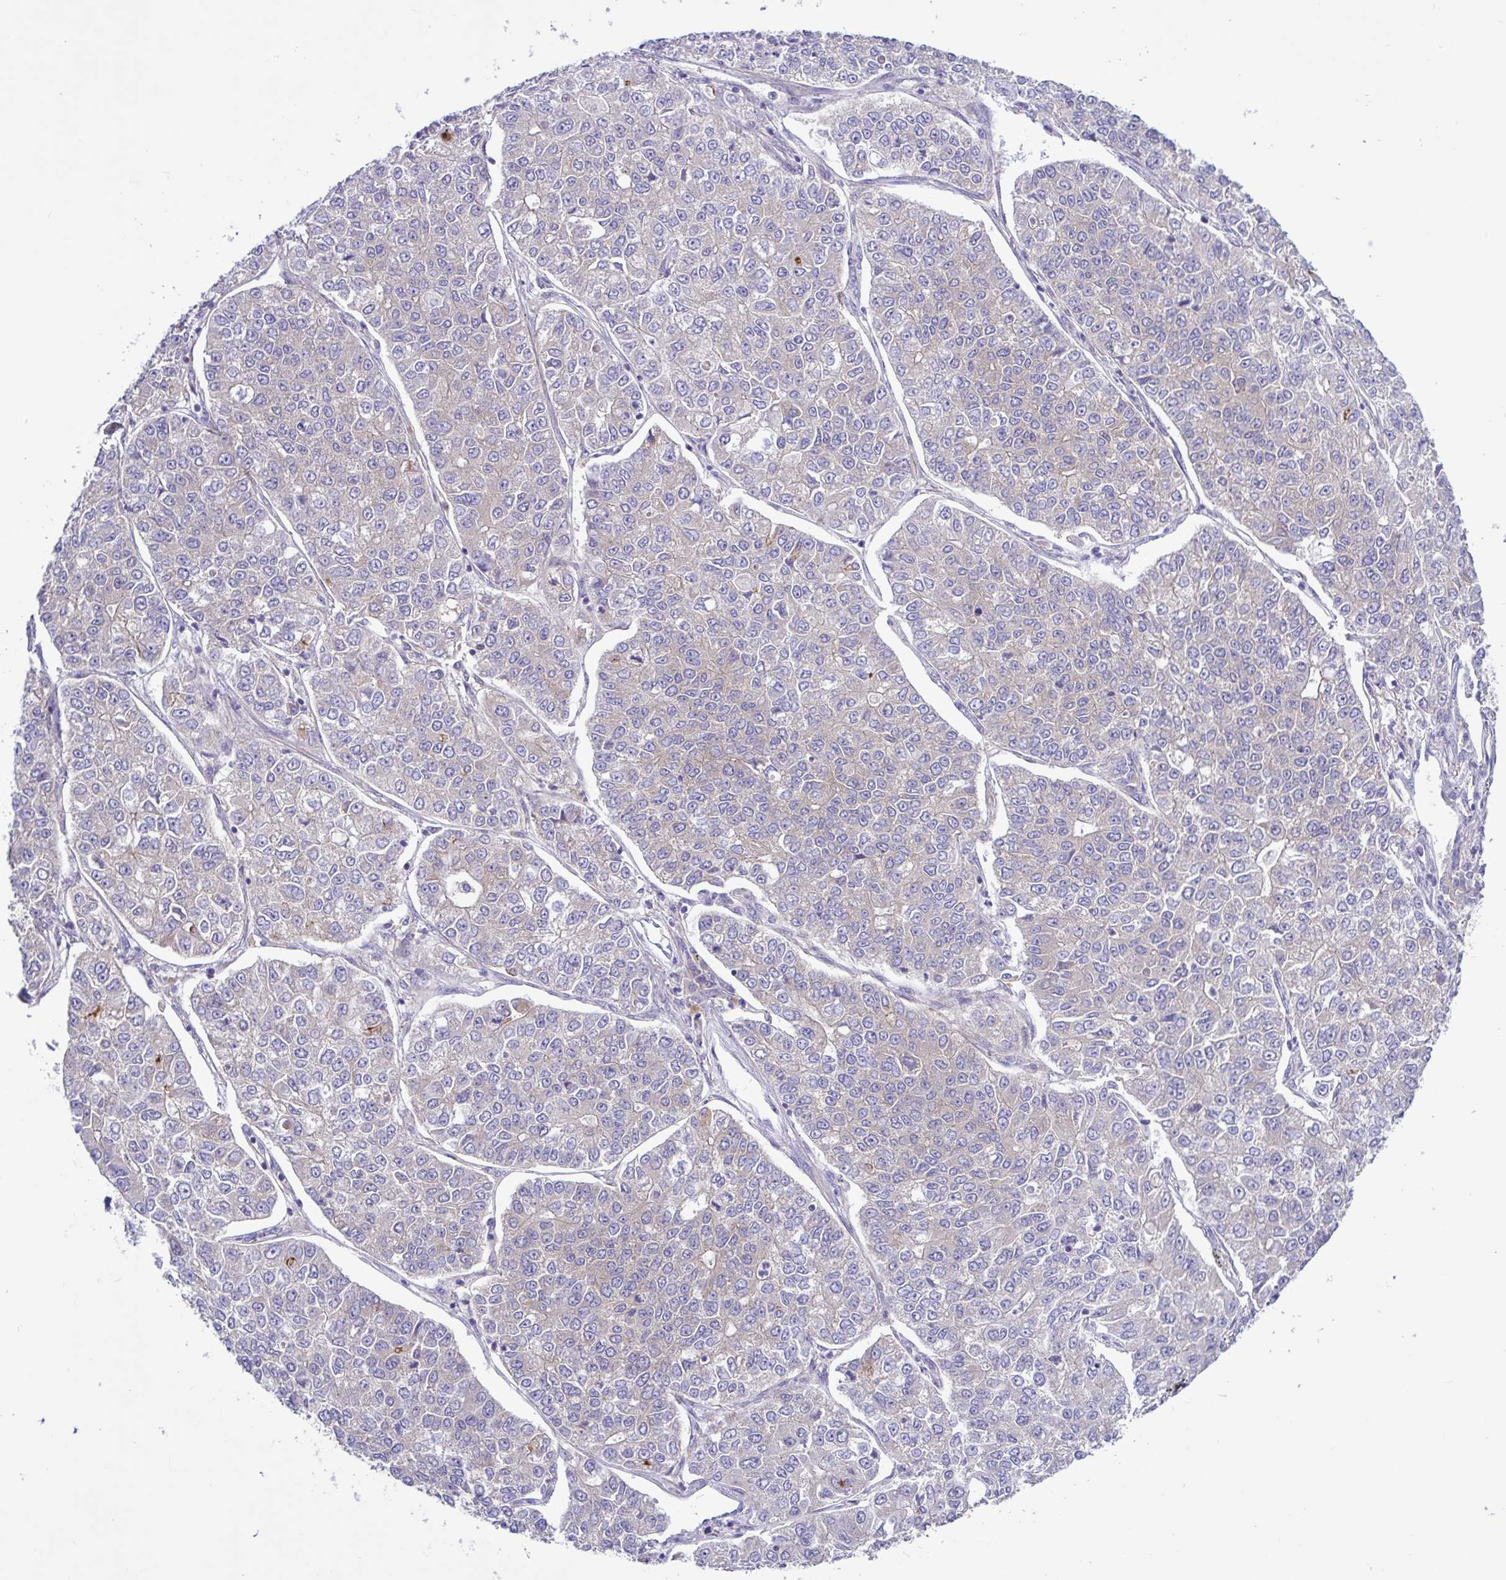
{"staining": {"intensity": "weak", "quantity": "<25%", "location": "cytoplasmic/membranous"}, "tissue": "lung cancer", "cell_type": "Tumor cells", "image_type": "cancer", "snomed": [{"axis": "morphology", "description": "Adenocarcinoma, NOS"}, {"axis": "topography", "description": "Lung"}], "caption": "DAB (3,3'-diaminobenzidine) immunohistochemical staining of adenocarcinoma (lung) demonstrates no significant staining in tumor cells.", "gene": "LARS1", "patient": {"sex": "male", "age": 49}}